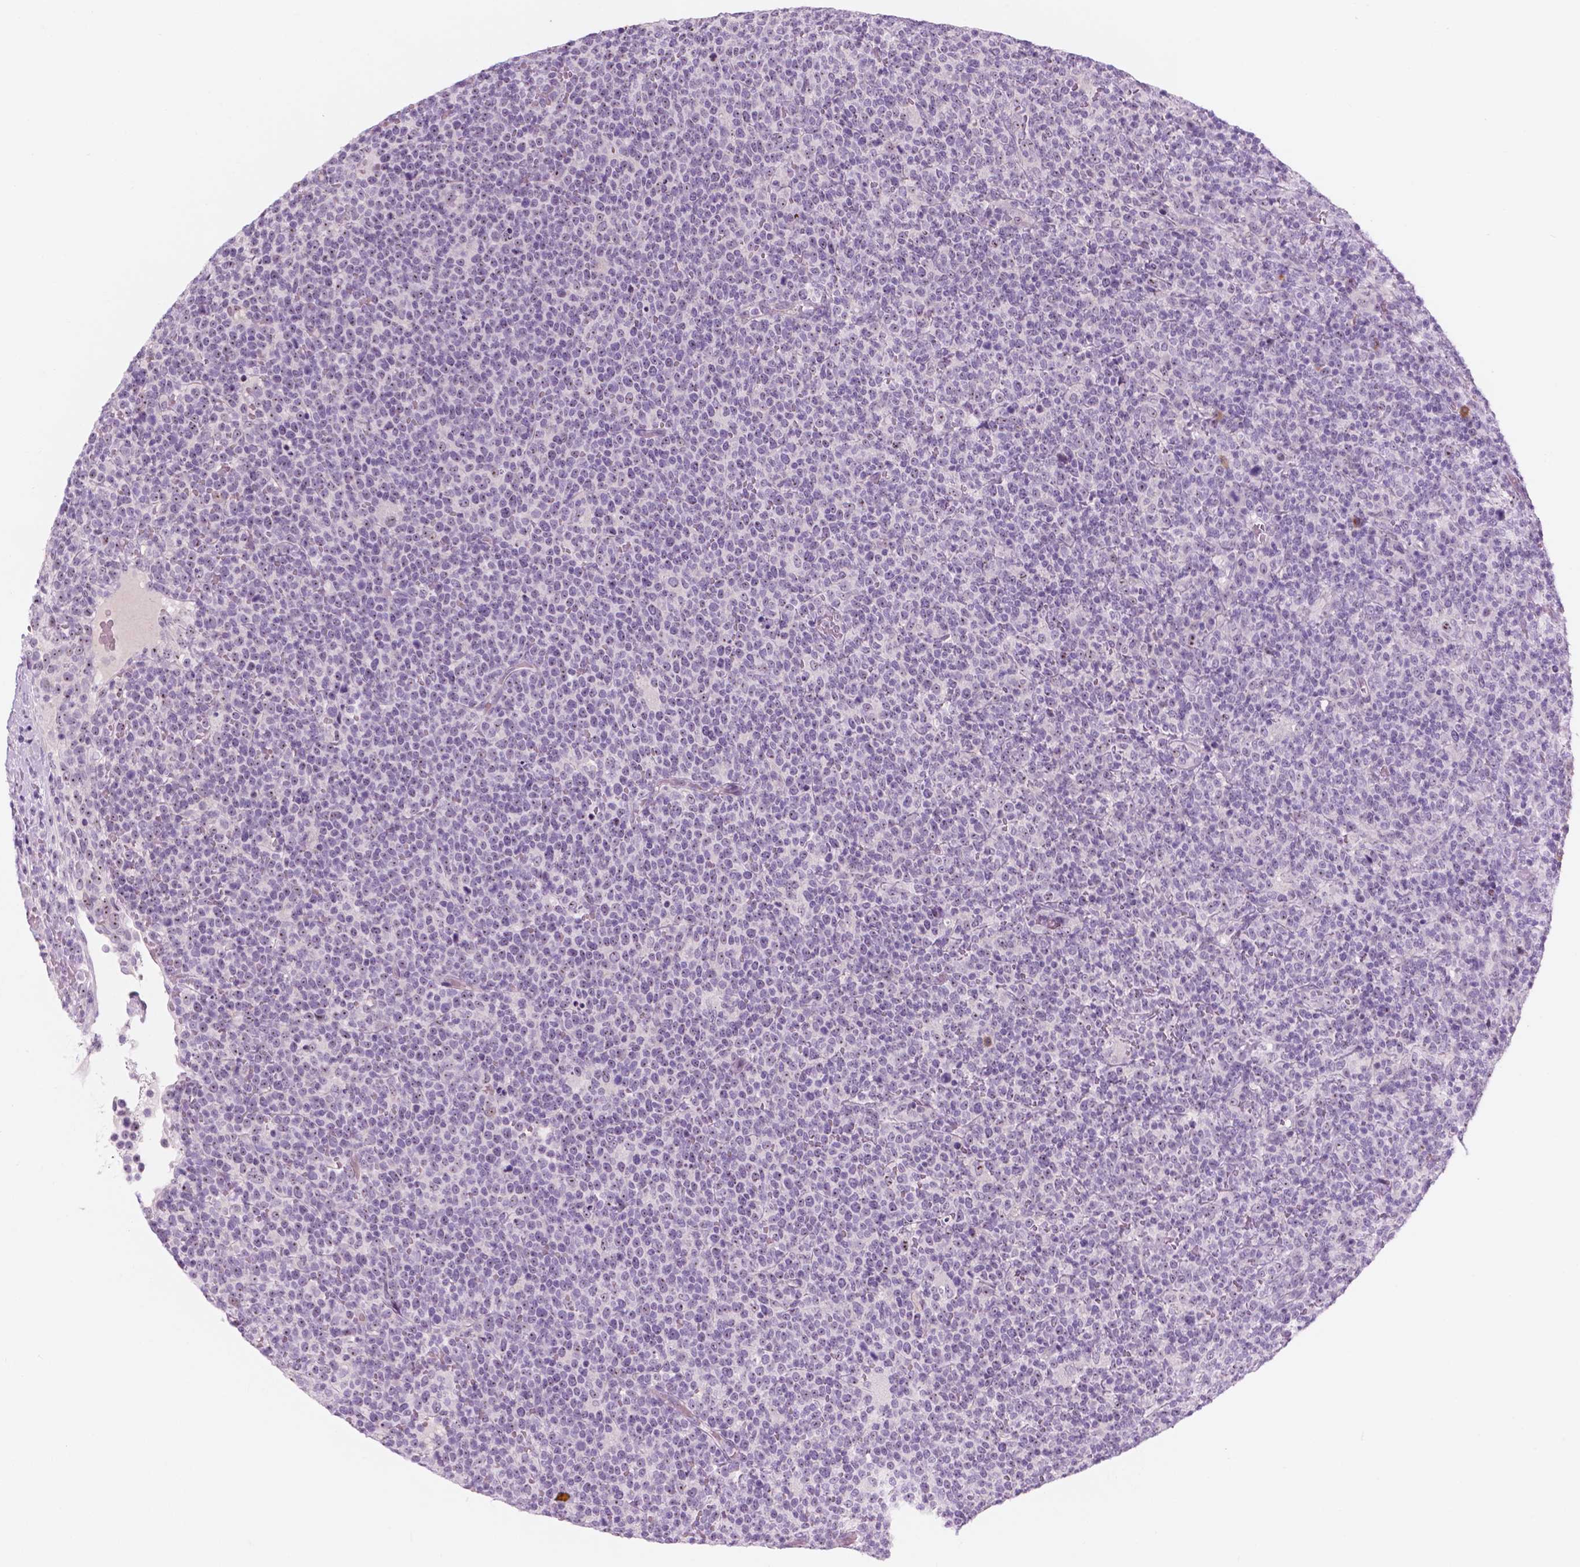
{"staining": {"intensity": "negative", "quantity": "none", "location": "none"}, "tissue": "lymphoma", "cell_type": "Tumor cells", "image_type": "cancer", "snomed": [{"axis": "morphology", "description": "Malignant lymphoma, non-Hodgkin's type, High grade"}, {"axis": "topography", "description": "Lymph node"}], "caption": "This is an immunohistochemistry micrograph of high-grade malignant lymphoma, non-Hodgkin's type. There is no positivity in tumor cells.", "gene": "ZNF853", "patient": {"sex": "male", "age": 61}}